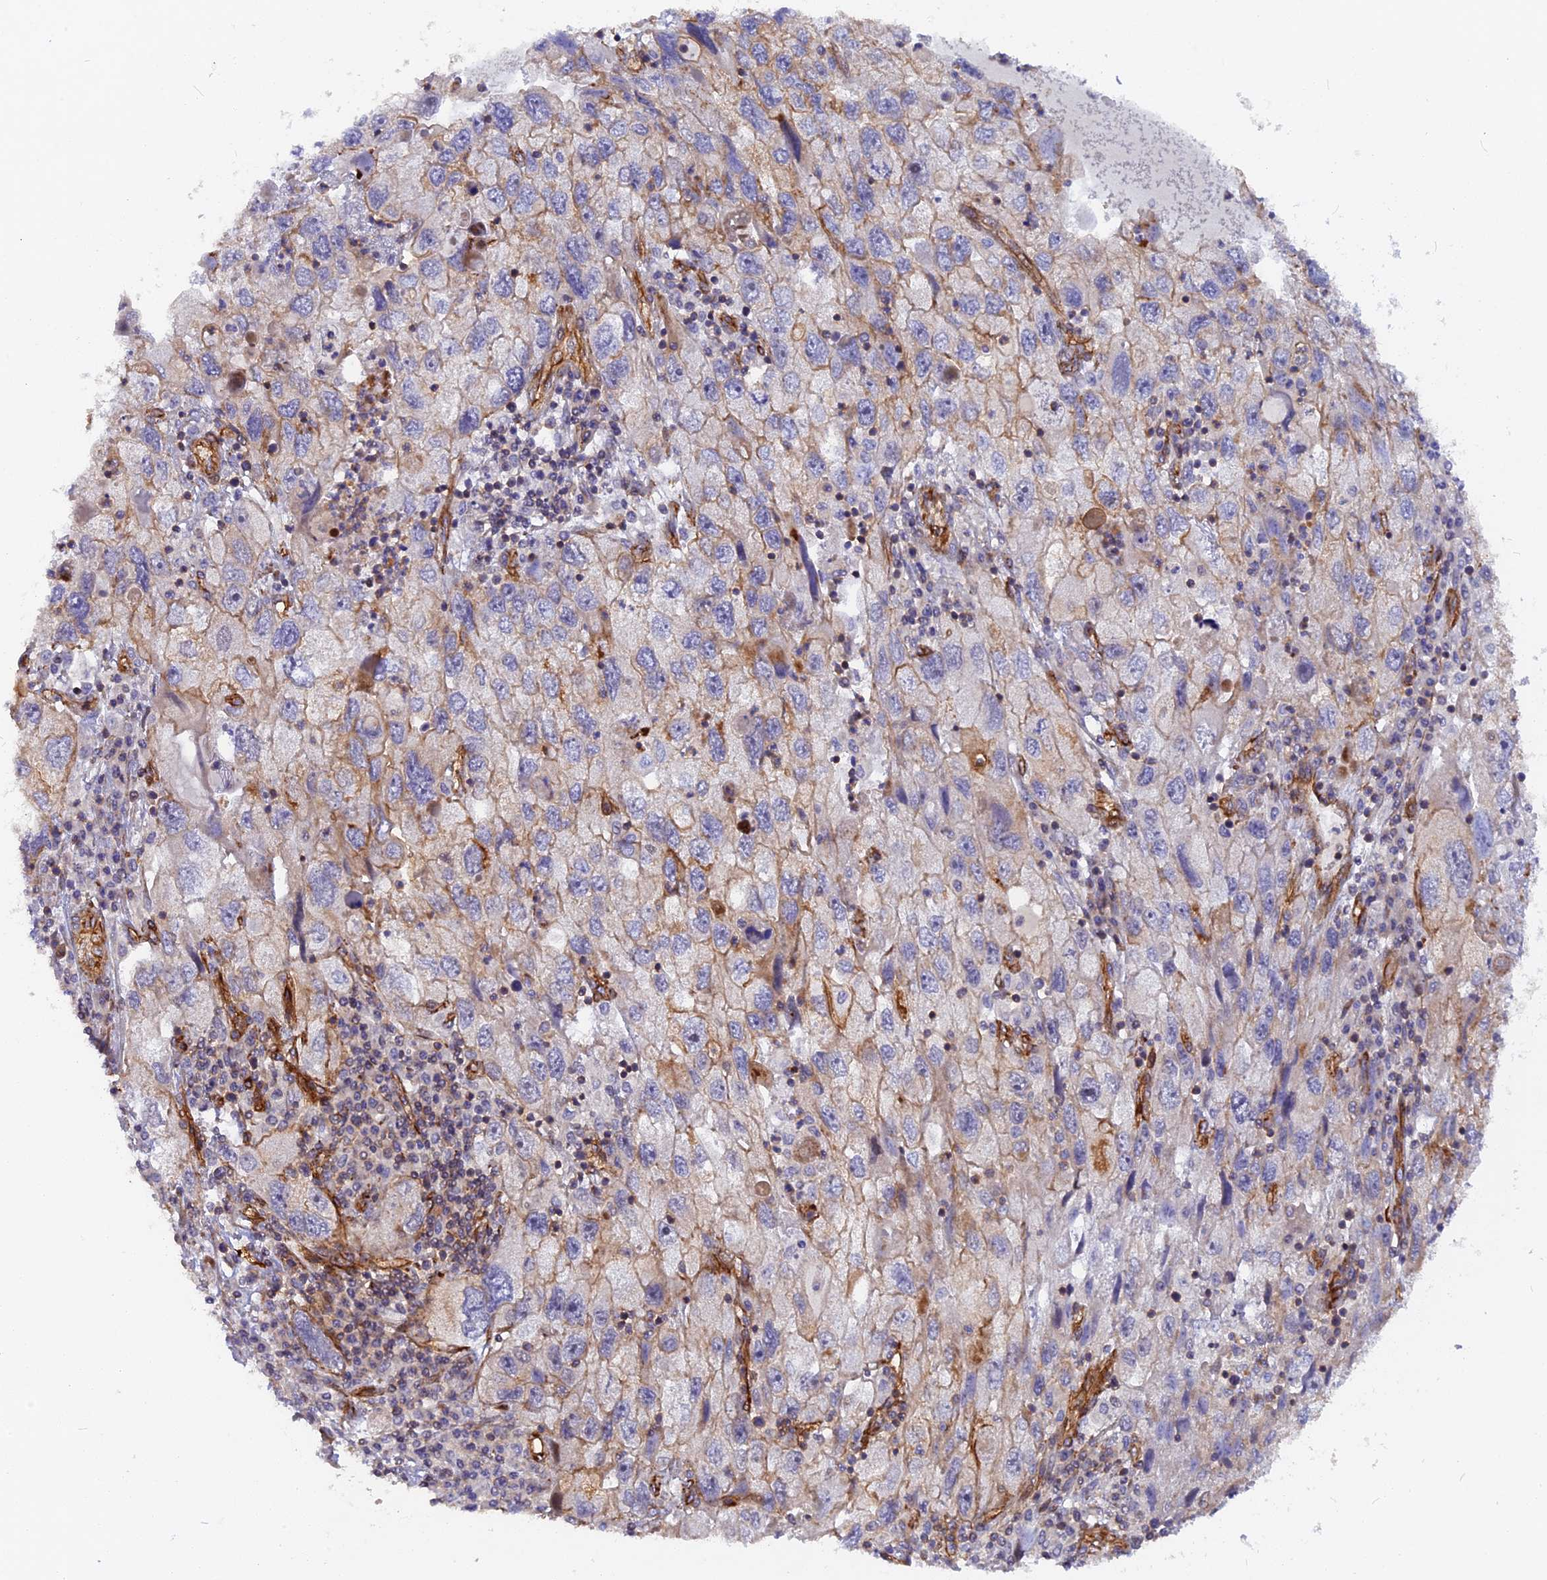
{"staining": {"intensity": "moderate", "quantity": "<25%", "location": "cytoplasmic/membranous"}, "tissue": "endometrial cancer", "cell_type": "Tumor cells", "image_type": "cancer", "snomed": [{"axis": "morphology", "description": "Adenocarcinoma, NOS"}, {"axis": "topography", "description": "Endometrium"}], "caption": "Immunohistochemical staining of human endometrial cancer (adenocarcinoma) exhibits low levels of moderate cytoplasmic/membranous protein staining in about <25% of tumor cells.", "gene": "CNBD2", "patient": {"sex": "female", "age": 68}}